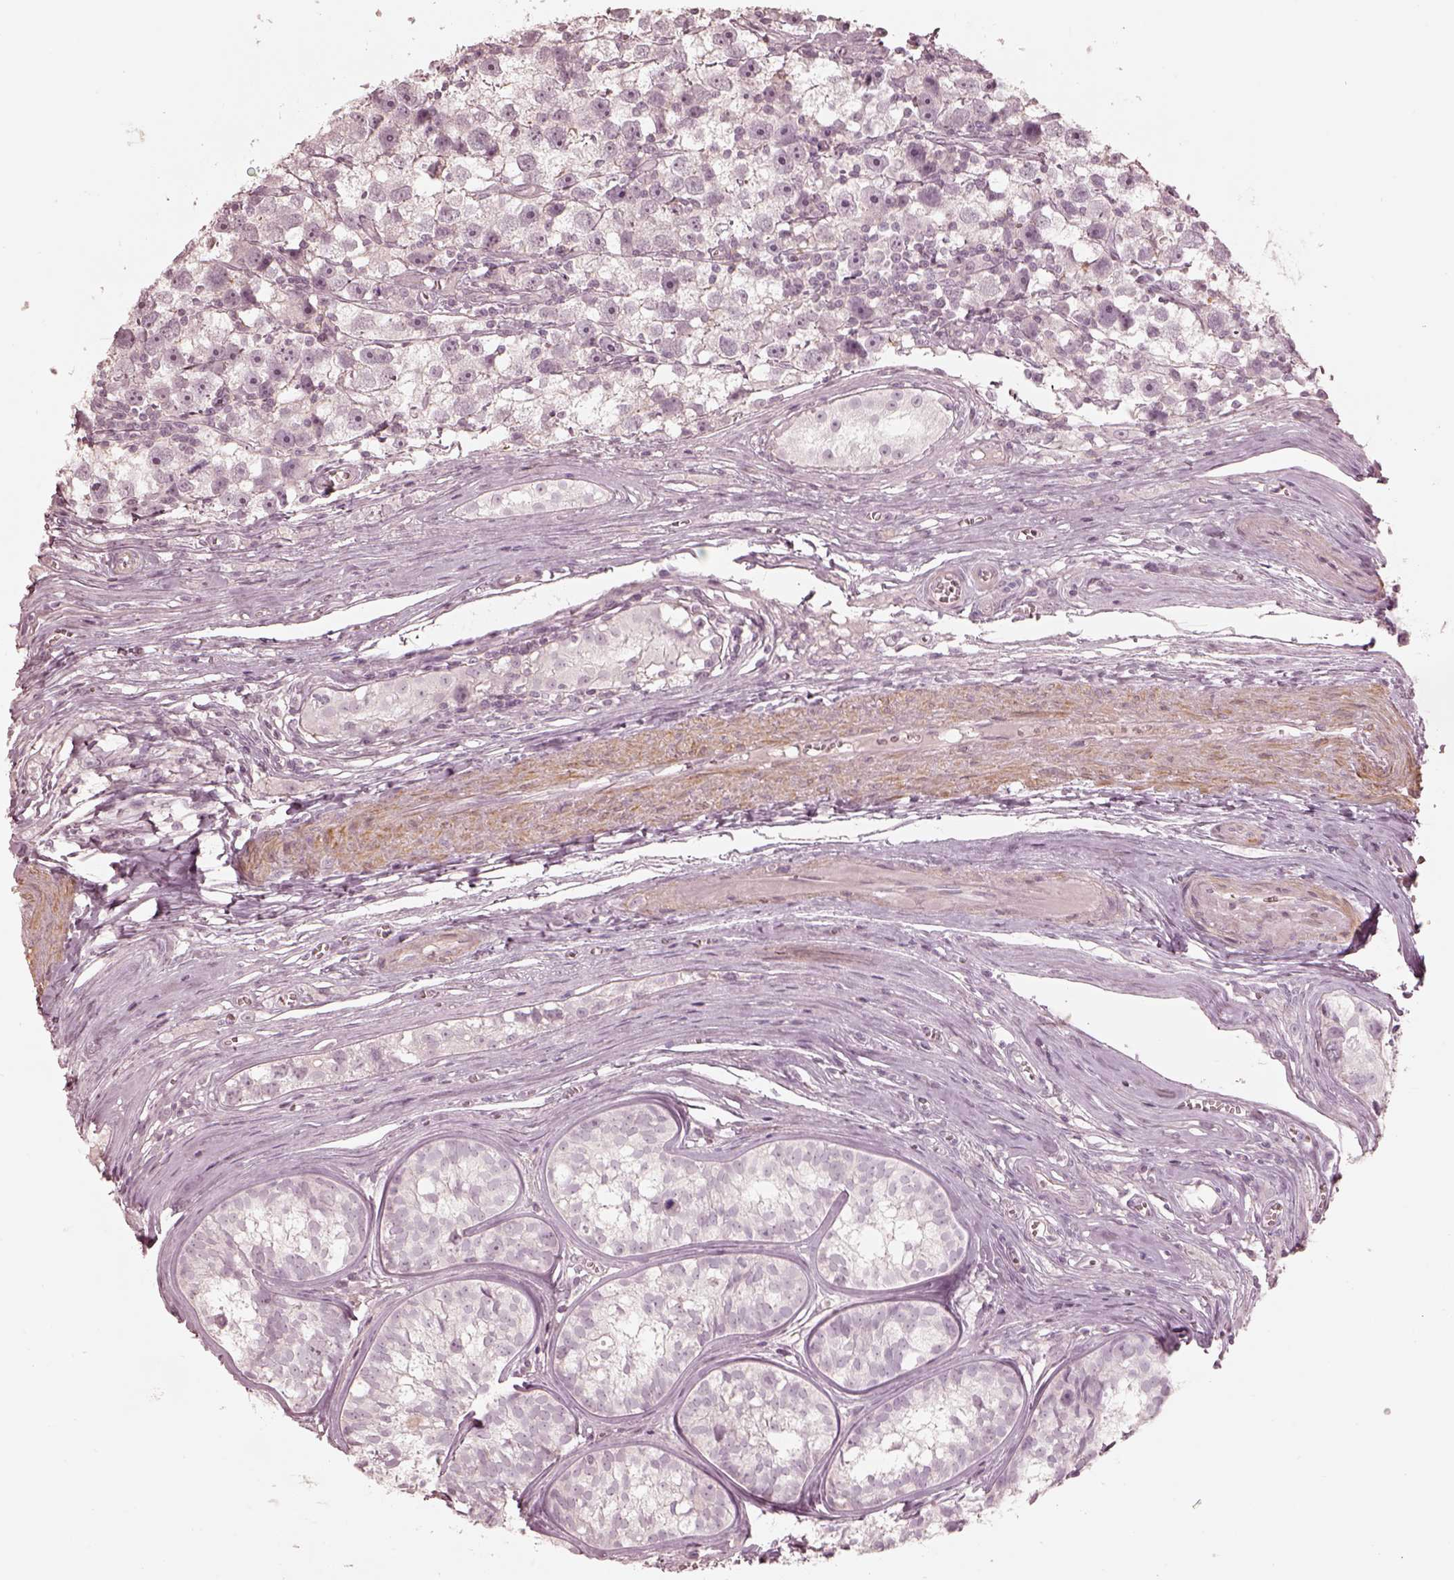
{"staining": {"intensity": "negative", "quantity": "none", "location": "none"}, "tissue": "testis cancer", "cell_type": "Tumor cells", "image_type": "cancer", "snomed": [{"axis": "morphology", "description": "Seminoma, NOS"}, {"axis": "topography", "description": "Testis"}], "caption": "A high-resolution histopathology image shows immunohistochemistry staining of testis cancer (seminoma), which reveals no significant staining in tumor cells.", "gene": "PRLHR", "patient": {"sex": "male", "age": 30}}